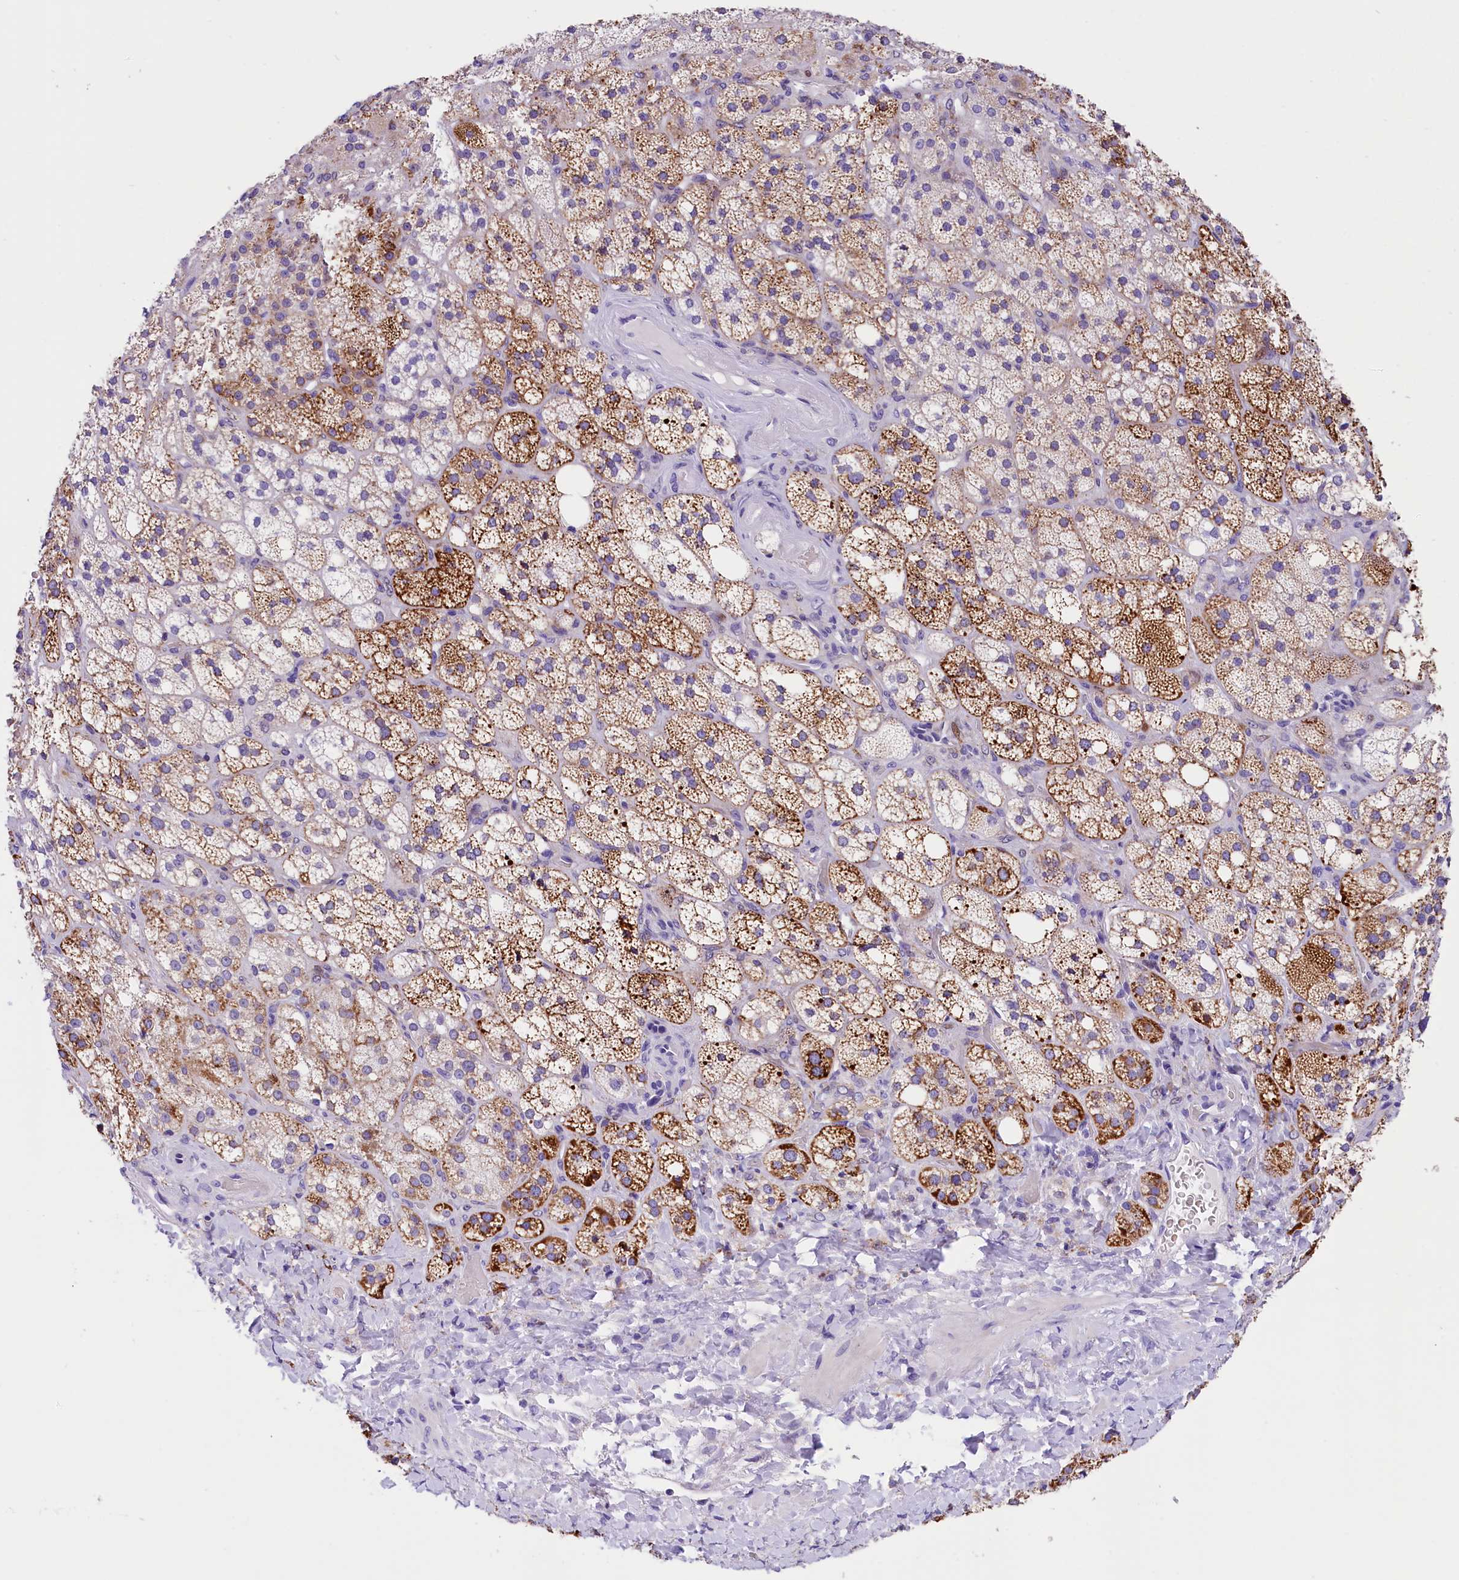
{"staining": {"intensity": "moderate", "quantity": ">75%", "location": "cytoplasmic/membranous"}, "tissue": "adrenal gland", "cell_type": "Glandular cells", "image_type": "normal", "snomed": [{"axis": "morphology", "description": "Normal tissue, NOS"}, {"axis": "topography", "description": "Adrenal gland"}], "caption": "Immunohistochemistry (IHC) of normal adrenal gland exhibits medium levels of moderate cytoplasmic/membranous expression in approximately >75% of glandular cells.", "gene": "ABAT", "patient": {"sex": "male", "age": 61}}